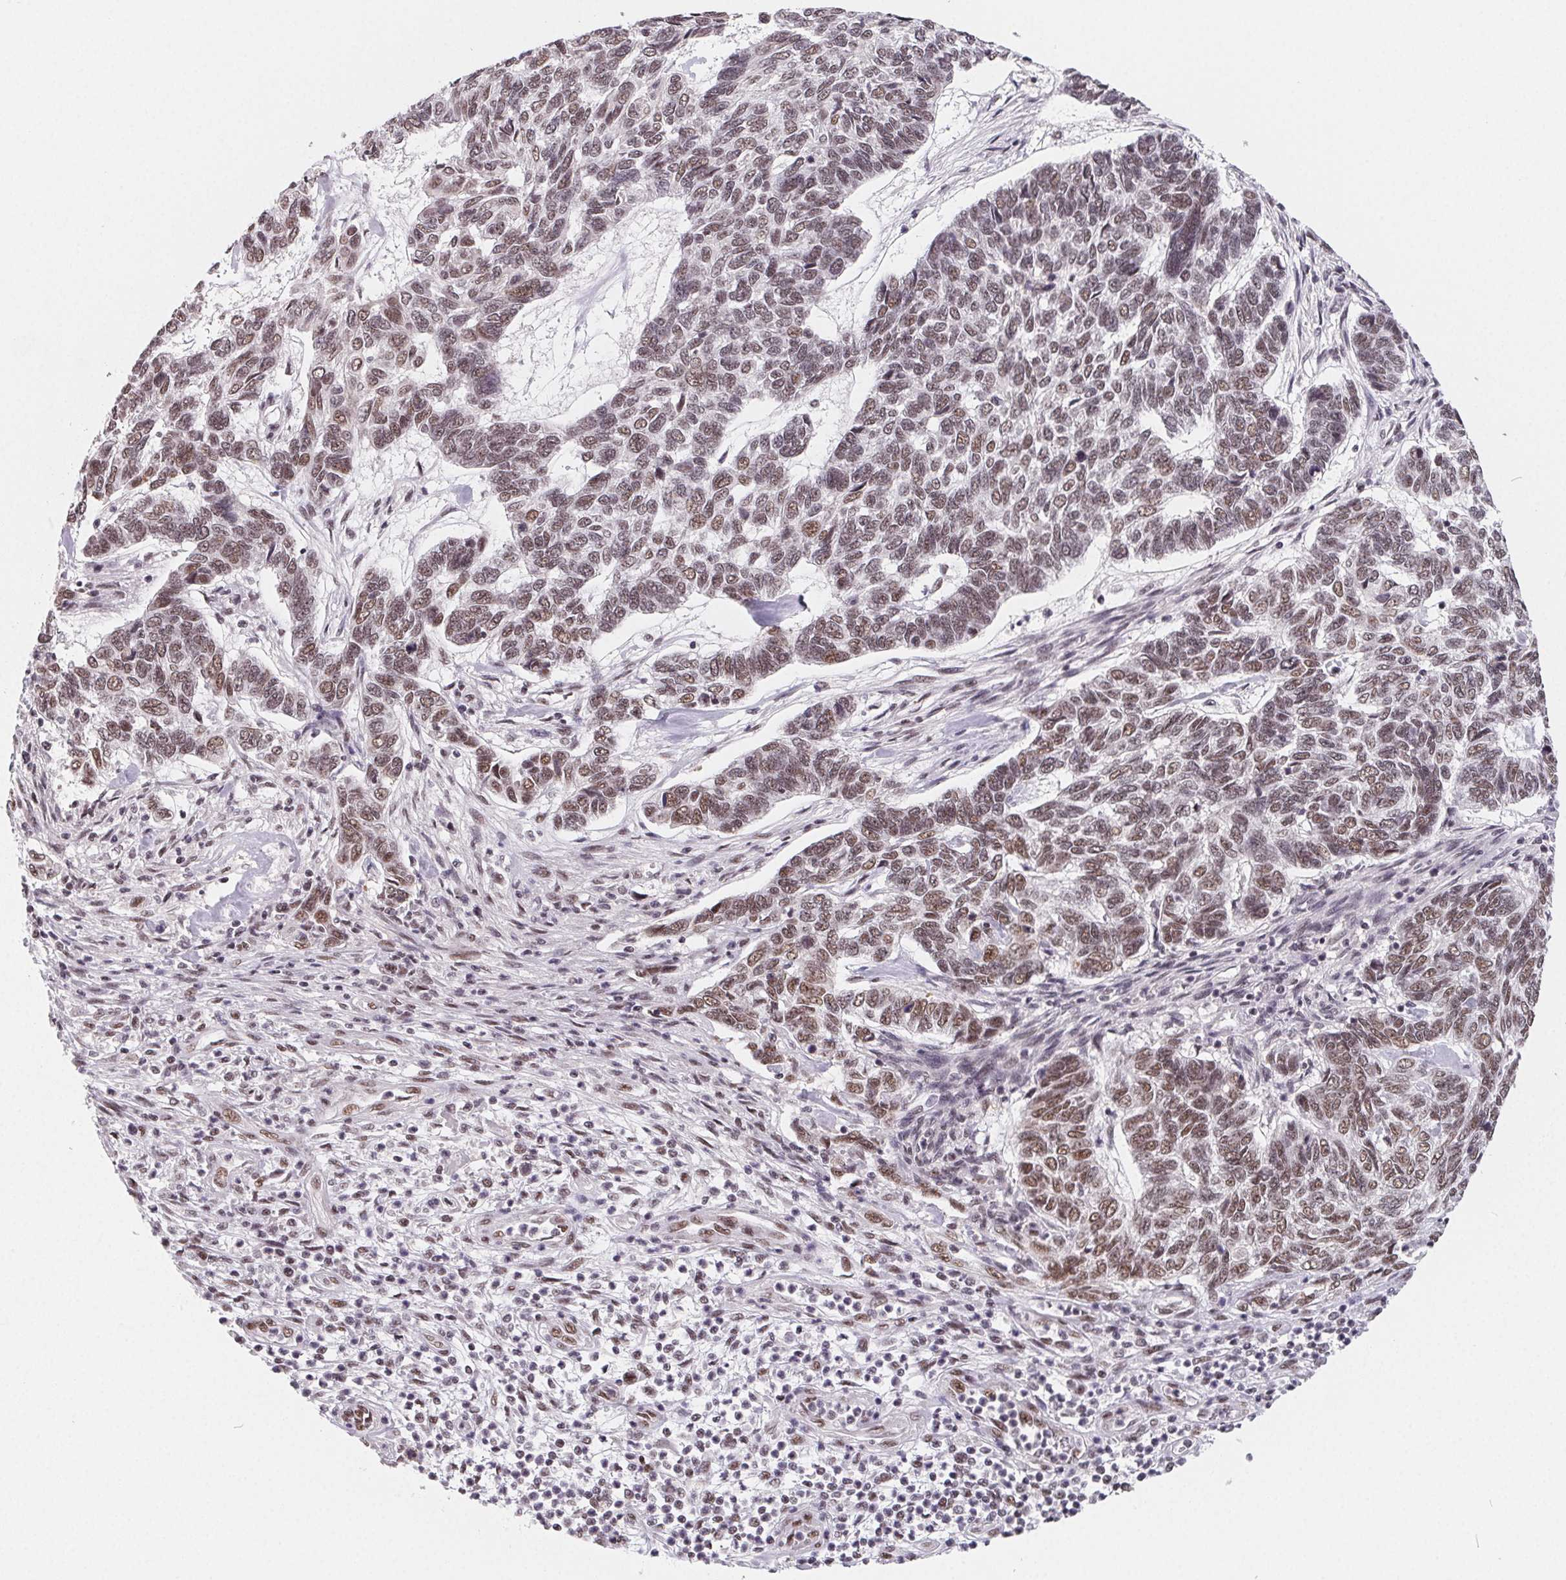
{"staining": {"intensity": "moderate", "quantity": ">75%", "location": "nuclear"}, "tissue": "skin cancer", "cell_type": "Tumor cells", "image_type": "cancer", "snomed": [{"axis": "morphology", "description": "Basal cell carcinoma"}, {"axis": "topography", "description": "Skin"}], "caption": "Human skin basal cell carcinoma stained for a protein (brown) demonstrates moderate nuclear positive positivity in about >75% of tumor cells.", "gene": "TCERG1", "patient": {"sex": "female", "age": 65}}